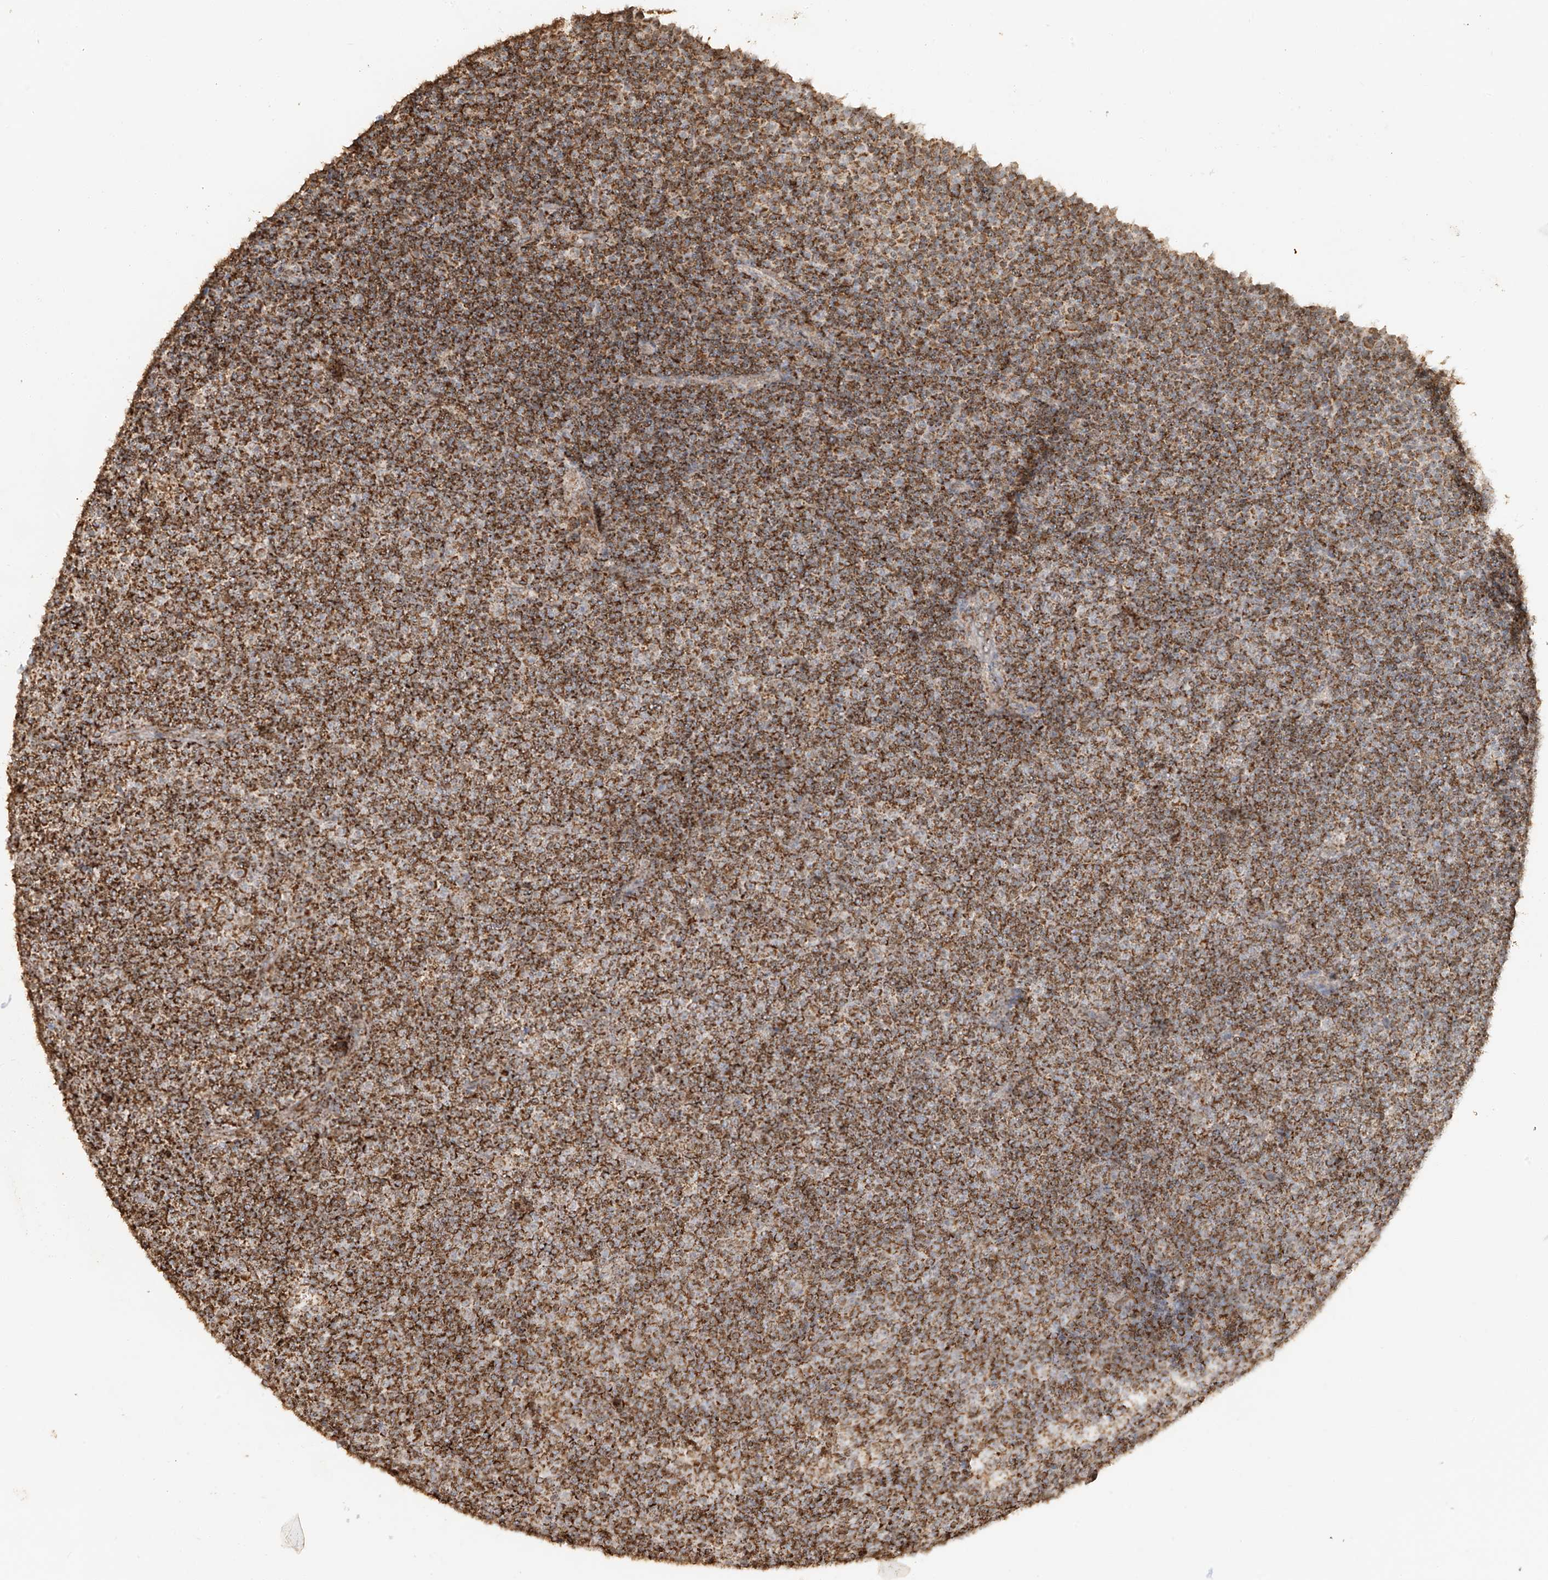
{"staining": {"intensity": "moderate", "quantity": ">75%", "location": "cytoplasmic/membranous"}, "tissue": "lymphoma", "cell_type": "Tumor cells", "image_type": "cancer", "snomed": [{"axis": "morphology", "description": "Malignant lymphoma, non-Hodgkin's type, Low grade"}, {"axis": "topography", "description": "Lymph node"}], "caption": "Low-grade malignant lymphoma, non-Hodgkin's type stained with a protein marker demonstrates moderate staining in tumor cells.", "gene": "MIPEP", "patient": {"sex": "female", "age": 67}}